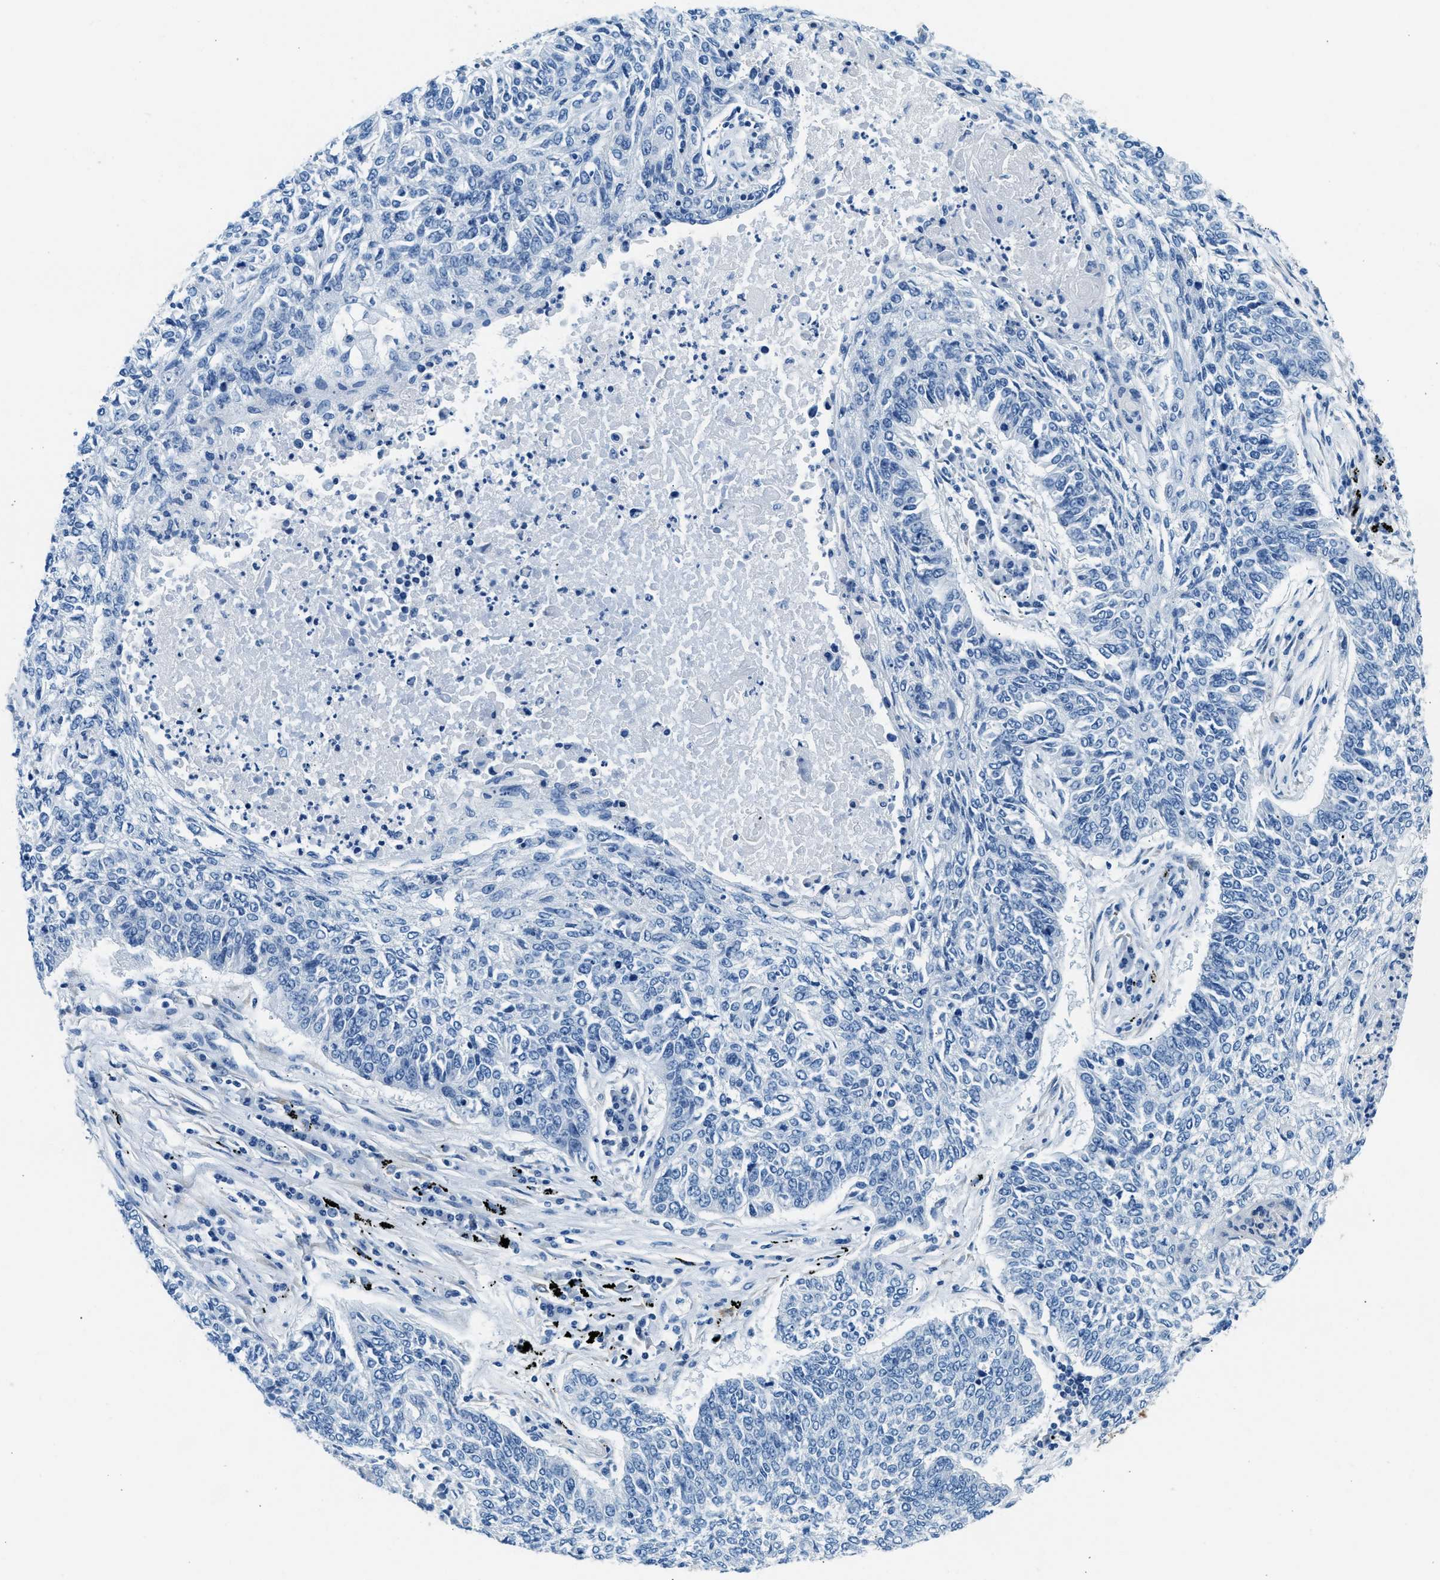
{"staining": {"intensity": "negative", "quantity": "none", "location": "none"}, "tissue": "lung cancer", "cell_type": "Tumor cells", "image_type": "cancer", "snomed": [{"axis": "morphology", "description": "Normal tissue, NOS"}, {"axis": "morphology", "description": "Squamous cell carcinoma, NOS"}, {"axis": "topography", "description": "Cartilage tissue"}, {"axis": "topography", "description": "Bronchus"}, {"axis": "topography", "description": "Lung"}], "caption": "Histopathology image shows no protein positivity in tumor cells of lung cancer (squamous cell carcinoma) tissue. The staining was performed using DAB to visualize the protein expression in brown, while the nuclei were stained in blue with hematoxylin (Magnification: 20x).", "gene": "CLDN18", "patient": {"sex": "female", "age": 49}}